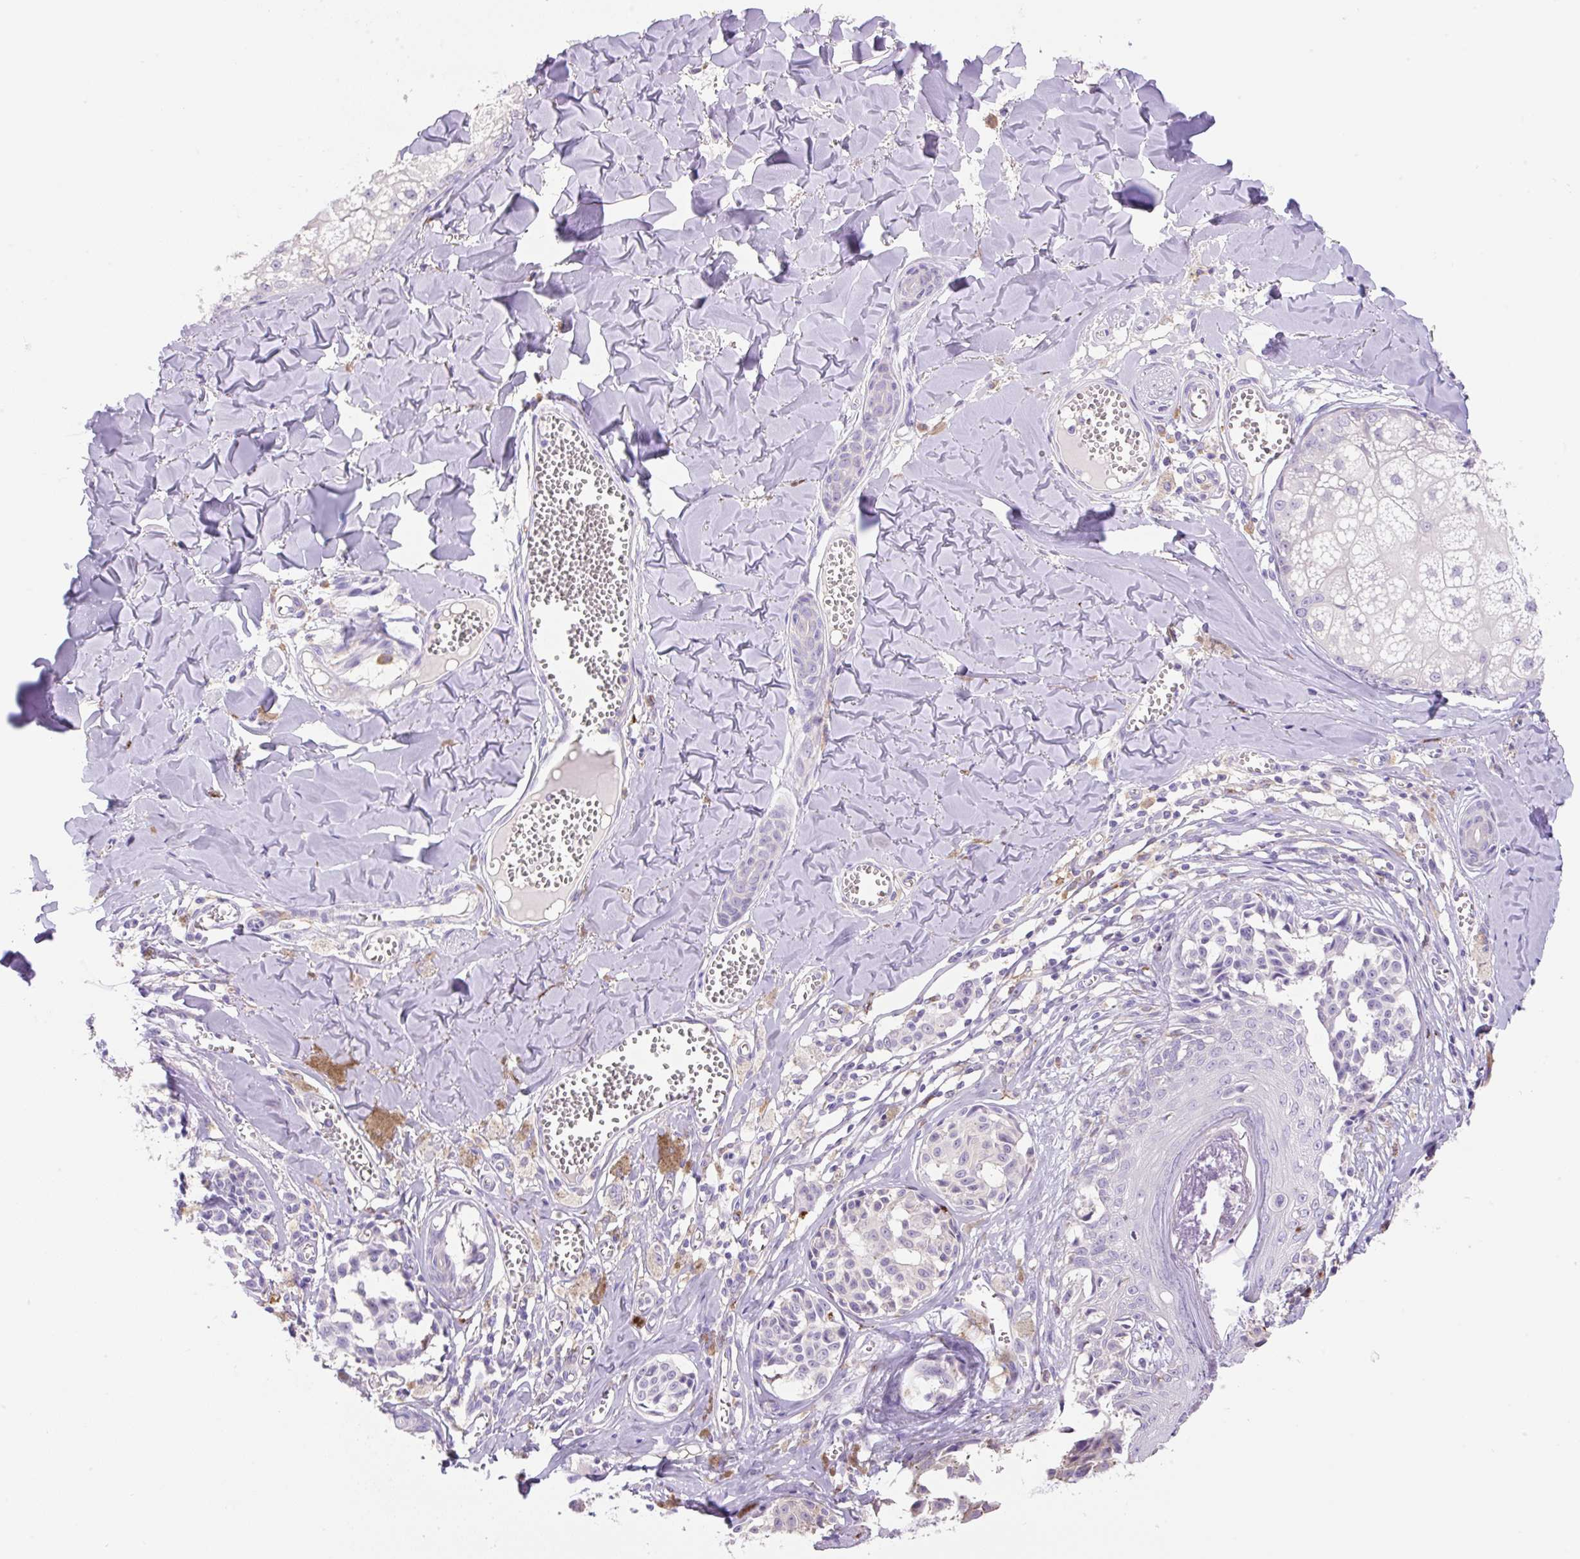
{"staining": {"intensity": "negative", "quantity": "none", "location": "none"}, "tissue": "melanoma", "cell_type": "Tumor cells", "image_type": "cancer", "snomed": [{"axis": "morphology", "description": "Malignant melanoma, NOS"}, {"axis": "topography", "description": "Skin"}], "caption": "High magnification brightfield microscopy of malignant melanoma stained with DAB (3,3'-diaminobenzidine) (brown) and counterstained with hematoxylin (blue): tumor cells show no significant expression.", "gene": "TDRD15", "patient": {"sex": "female", "age": 43}}